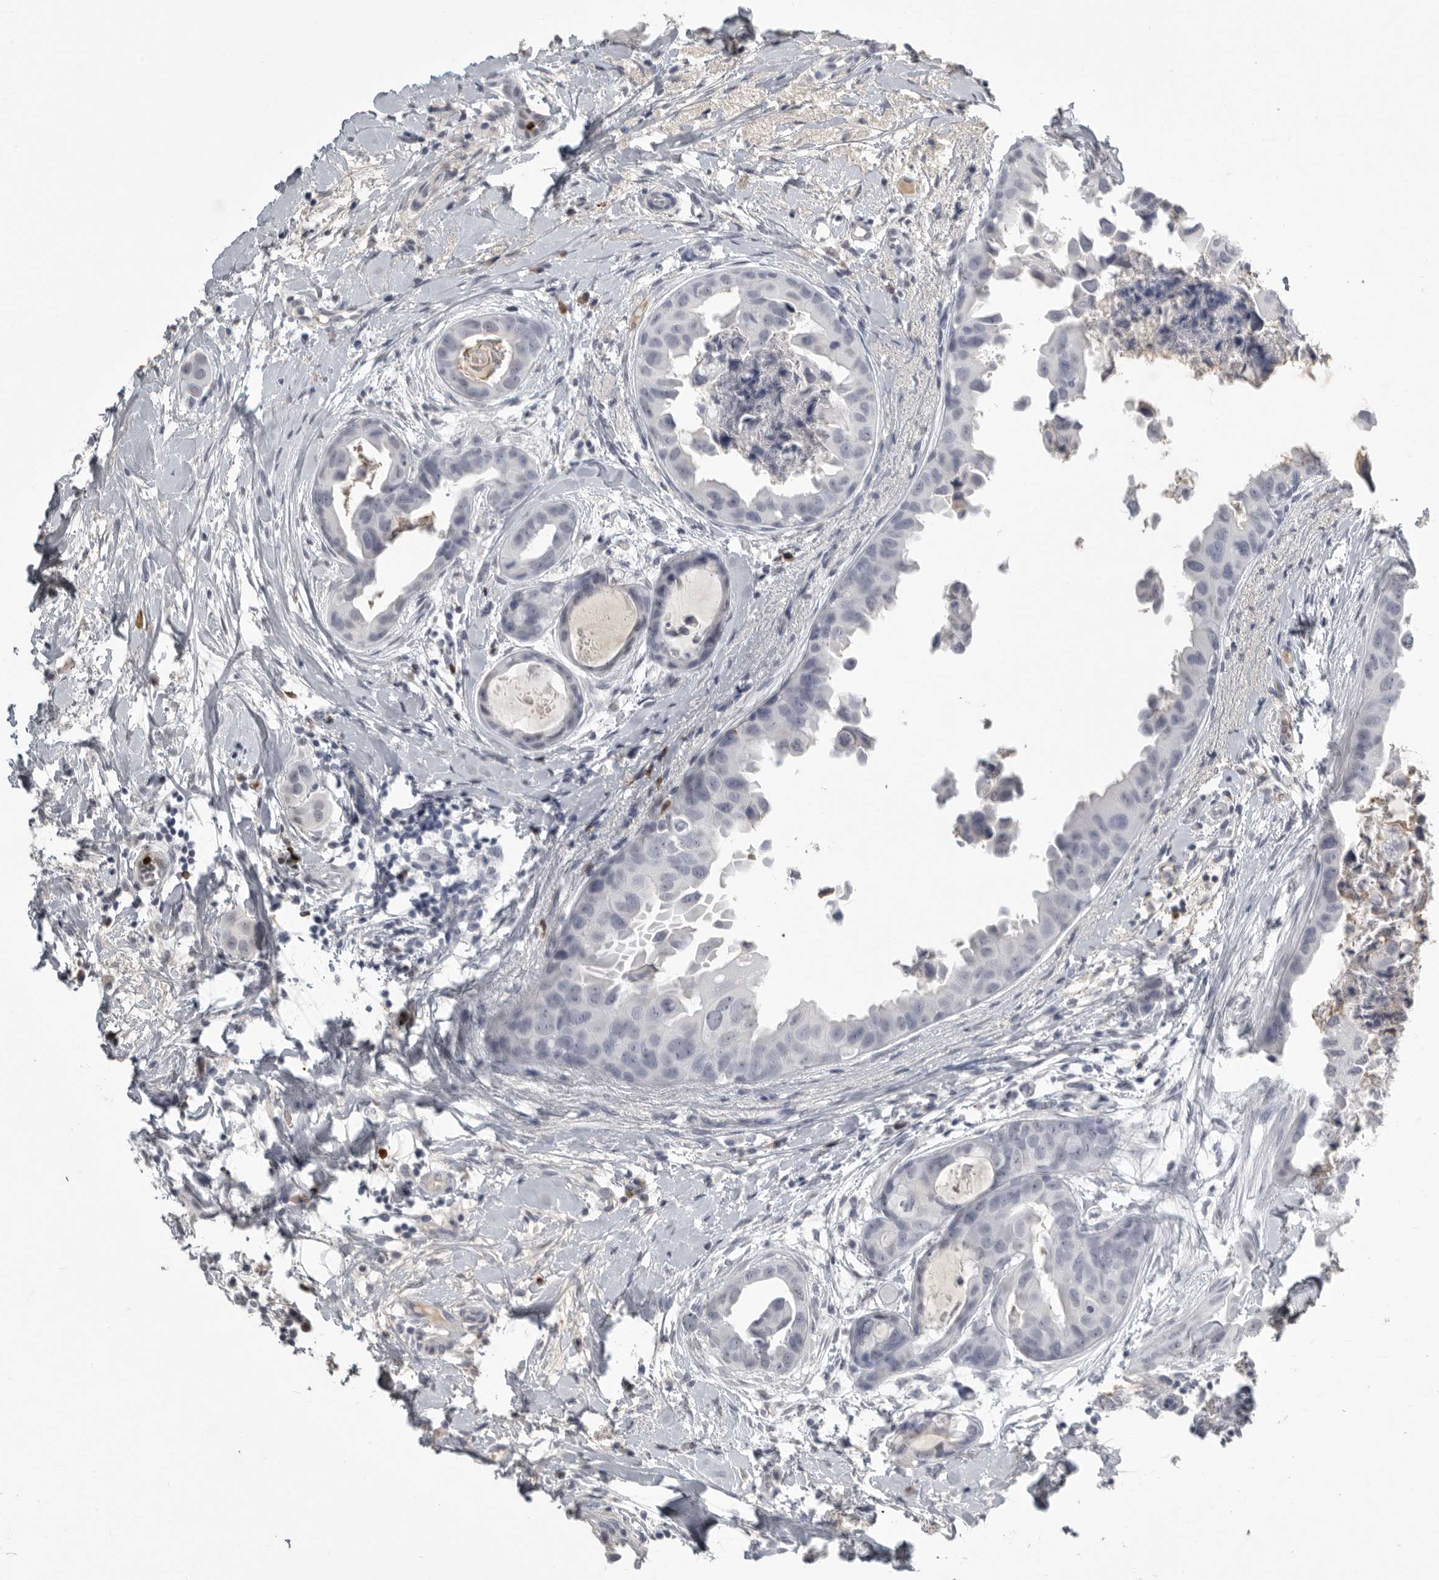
{"staining": {"intensity": "negative", "quantity": "none", "location": "none"}, "tissue": "breast cancer", "cell_type": "Tumor cells", "image_type": "cancer", "snomed": [{"axis": "morphology", "description": "Duct carcinoma"}, {"axis": "topography", "description": "Breast"}], "caption": "Tumor cells are negative for protein expression in human breast cancer.", "gene": "GNLY", "patient": {"sex": "female", "age": 40}}